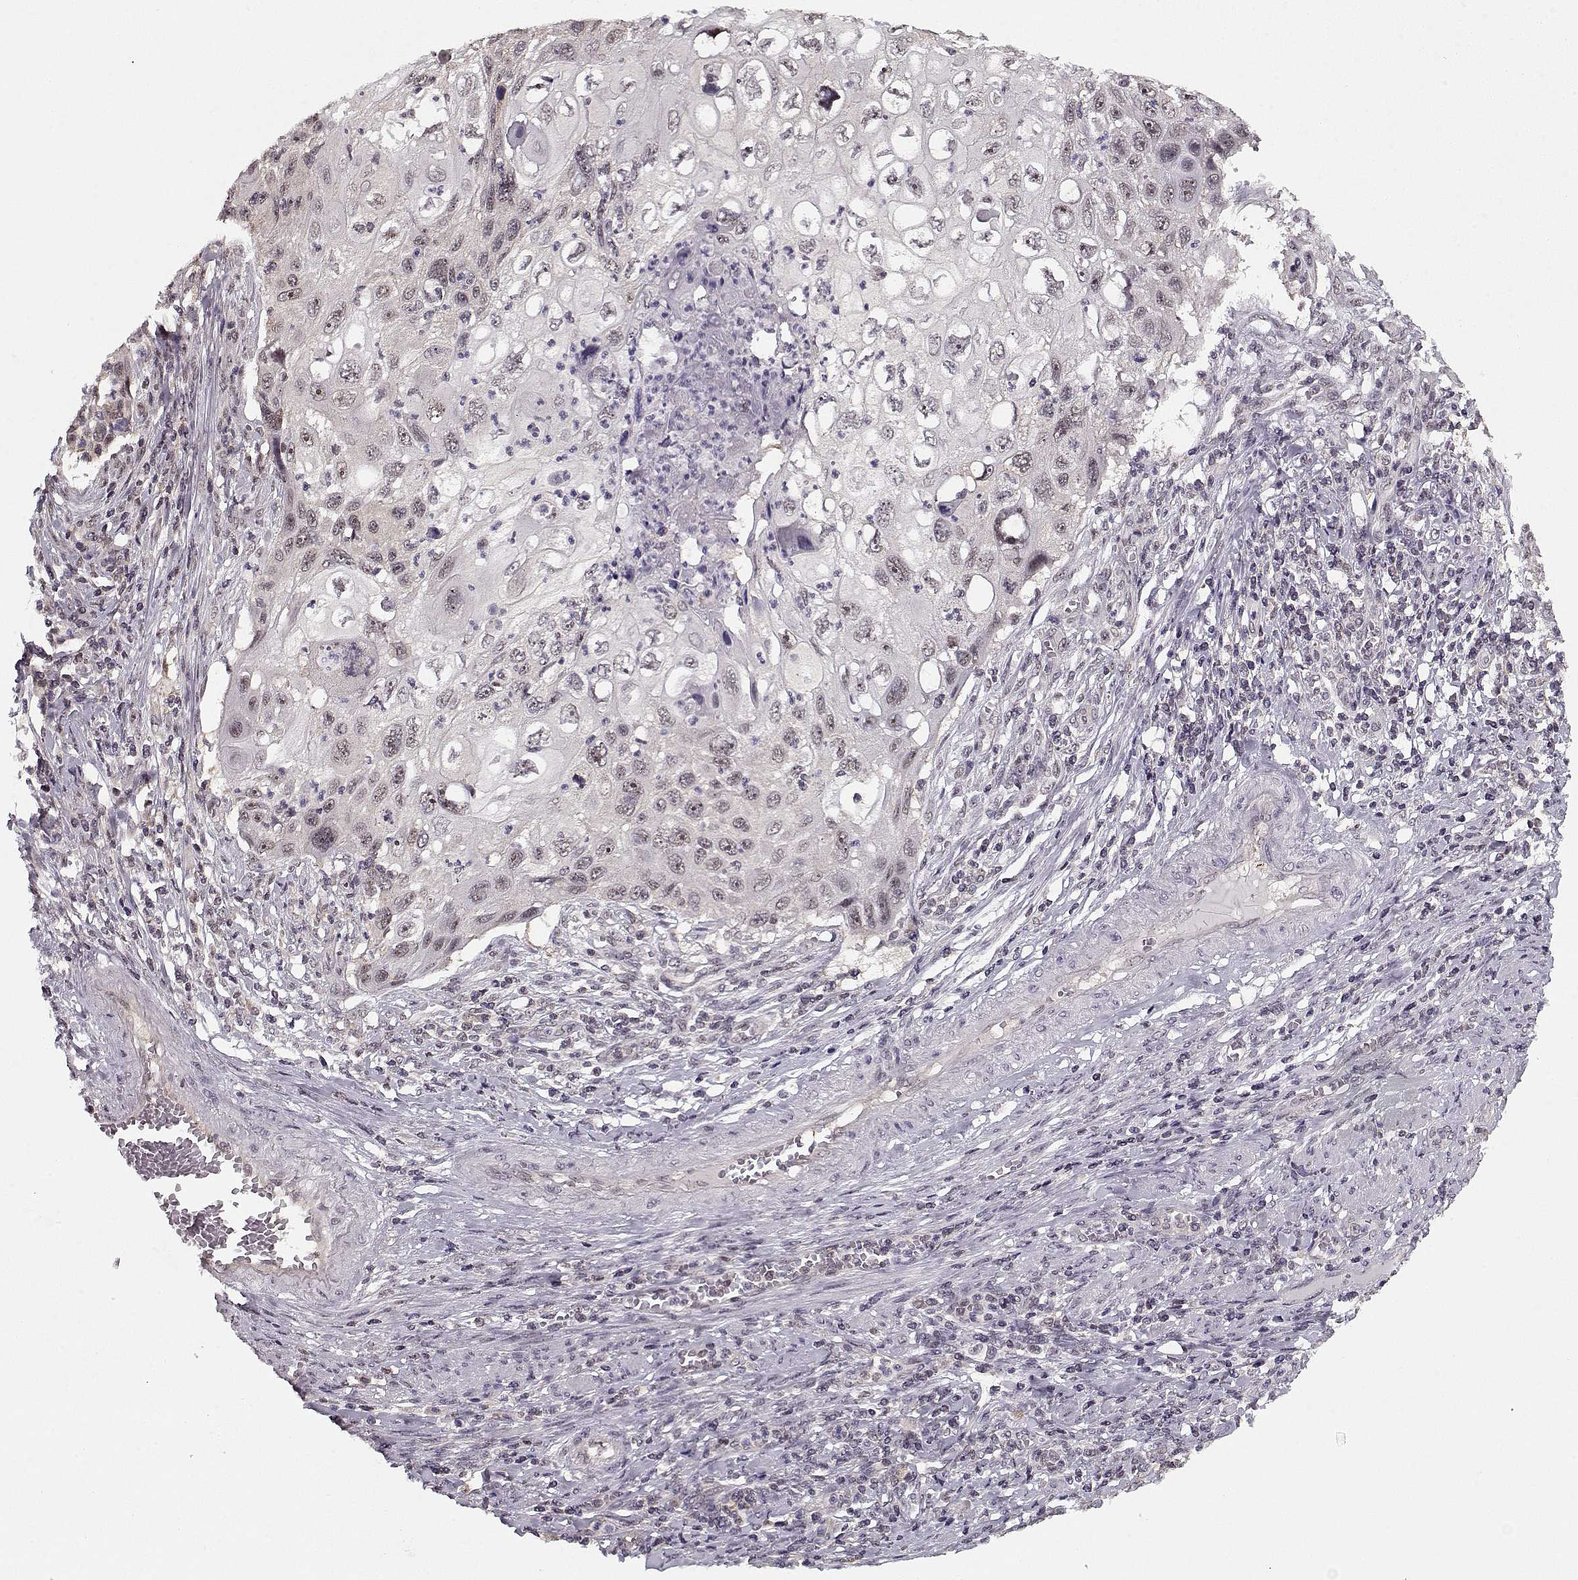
{"staining": {"intensity": "weak", "quantity": "<25%", "location": "nuclear"}, "tissue": "cervical cancer", "cell_type": "Tumor cells", "image_type": "cancer", "snomed": [{"axis": "morphology", "description": "Squamous cell carcinoma, NOS"}, {"axis": "topography", "description": "Cervix"}], "caption": "Cervical cancer (squamous cell carcinoma) was stained to show a protein in brown. There is no significant expression in tumor cells. Brightfield microscopy of IHC stained with DAB (3,3'-diaminobenzidine) (brown) and hematoxylin (blue), captured at high magnification.", "gene": "TESPA1", "patient": {"sex": "female", "age": 70}}